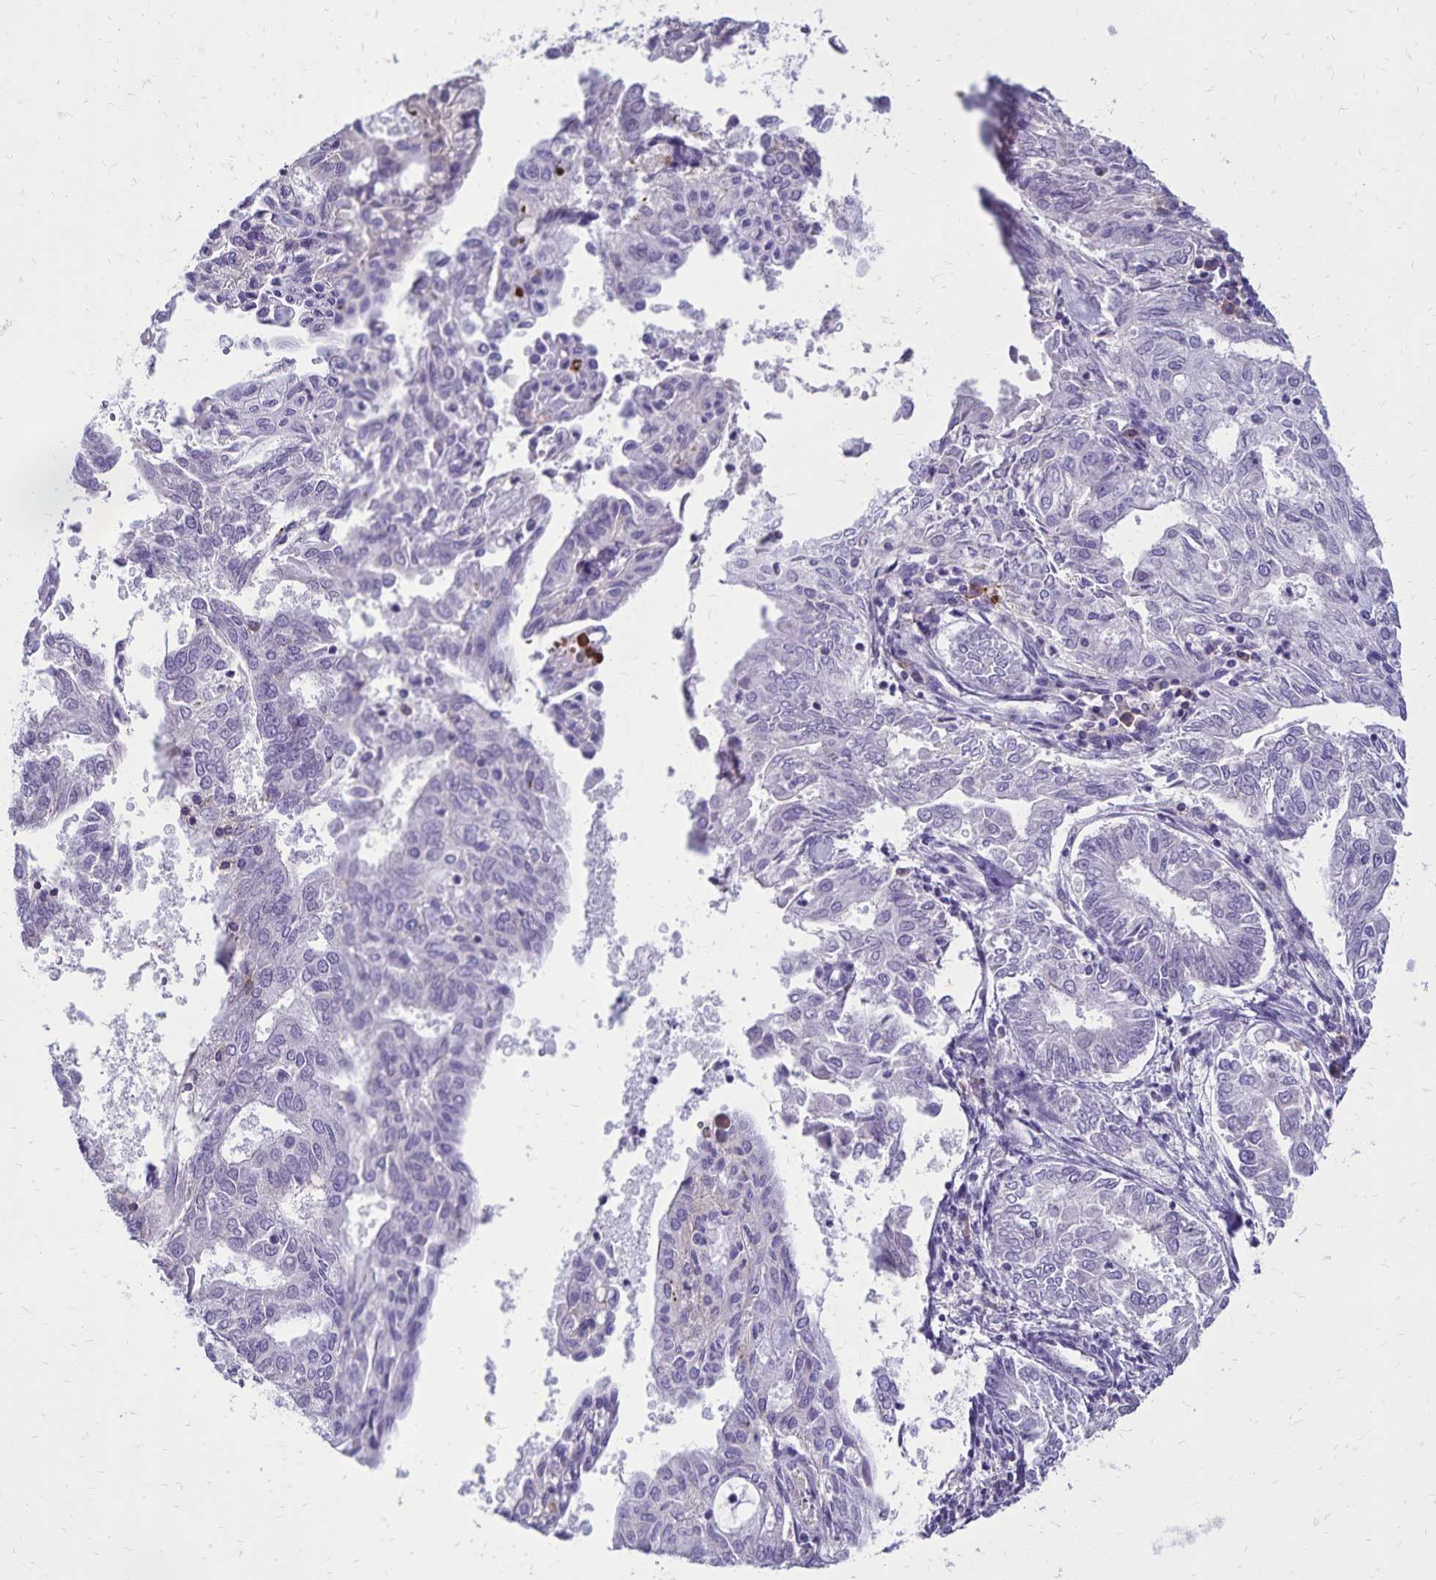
{"staining": {"intensity": "negative", "quantity": "none", "location": "none"}, "tissue": "endometrial cancer", "cell_type": "Tumor cells", "image_type": "cancer", "snomed": [{"axis": "morphology", "description": "Adenocarcinoma, NOS"}, {"axis": "topography", "description": "Endometrium"}], "caption": "There is no significant expression in tumor cells of endometrial cancer.", "gene": "CD27", "patient": {"sex": "female", "age": 68}}